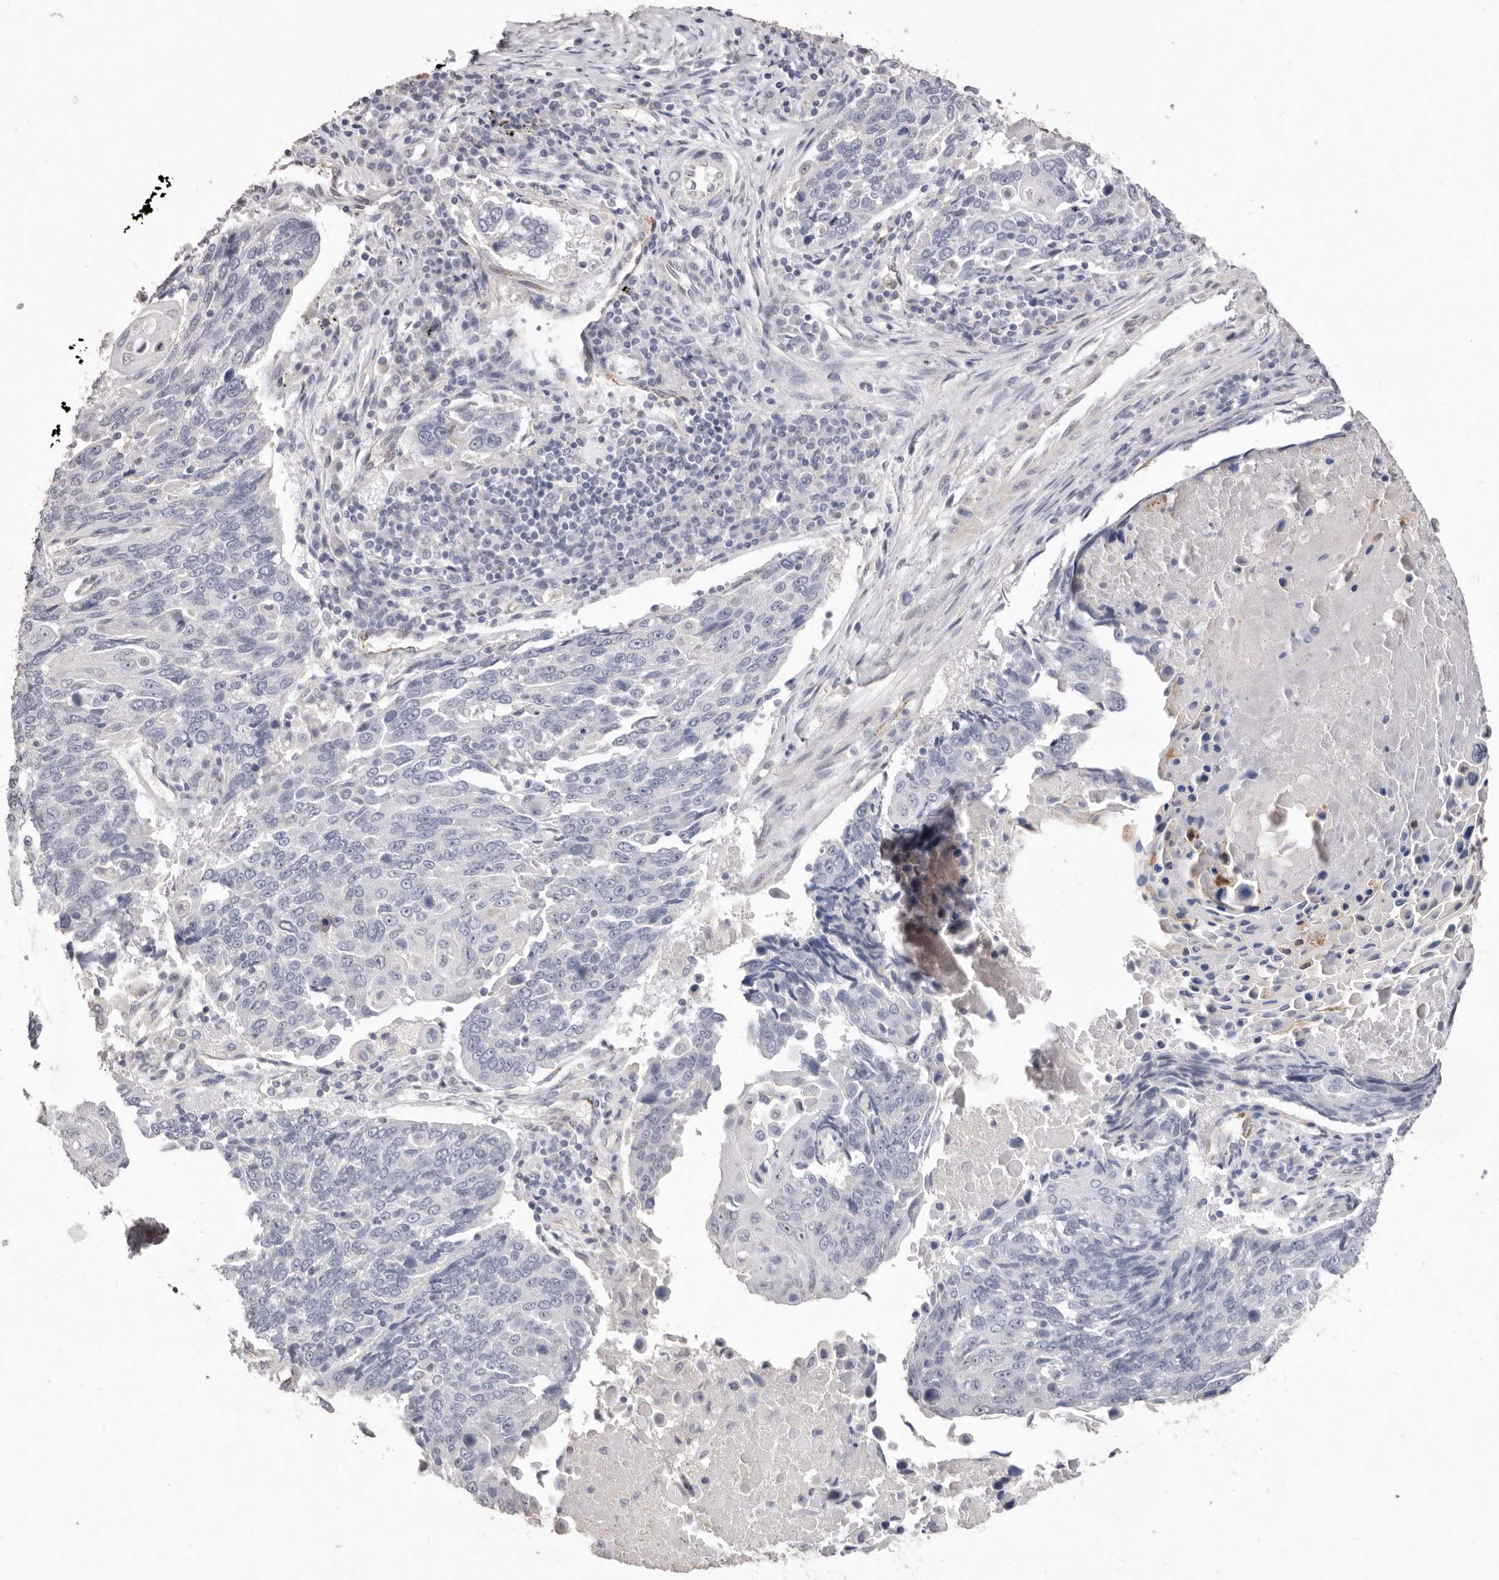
{"staining": {"intensity": "negative", "quantity": "none", "location": "none"}, "tissue": "lung cancer", "cell_type": "Tumor cells", "image_type": "cancer", "snomed": [{"axis": "morphology", "description": "Squamous cell carcinoma, NOS"}, {"axis": "topography", "description": "Lung"}], "caption": "IHC histopathology image of neoplastic tissue: lung cancer (squamous cell carcinoma) stained with DAB shows no significant protein staining in tumor cells.", "gene": "ZYG11B", "patient": {"sex": "male", "age": 66}}